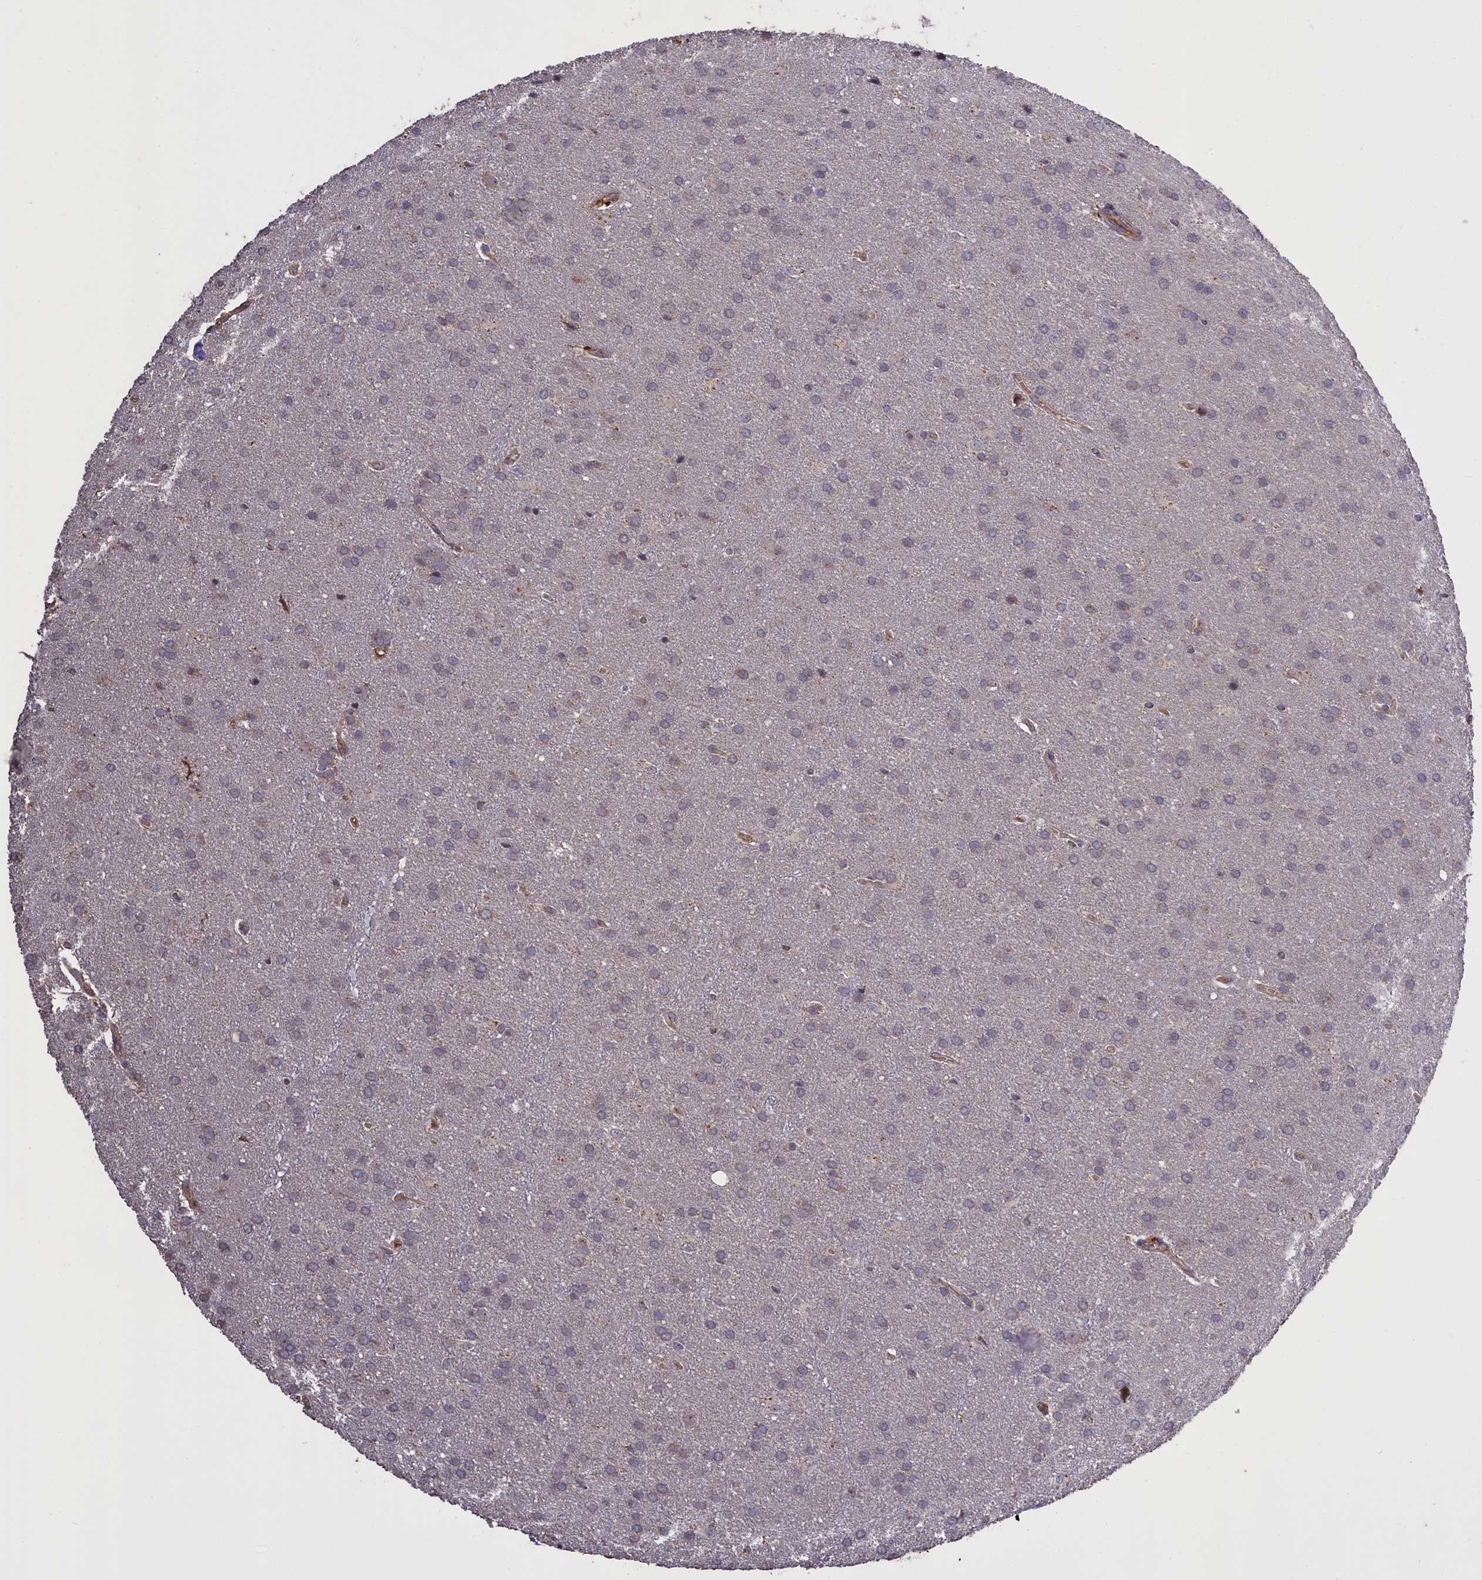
{"staining": {"intensity": "negative", "quantity": "none", "location": "none"}, "tissue": "glioma", "cell_type": "Tumor cells", "image_type": "cancer", "snomed": [{"axis": "morphology", "description": "Glioma, malignant, Low grade"}, {"axis": "topography", "description": "Brain"}], "caption": "Immunohistochemical staining of human glioma displays no significant expression in tumor cells.", "gene": "CLRN2", "patient": {"sex": "female", "age": 32}}